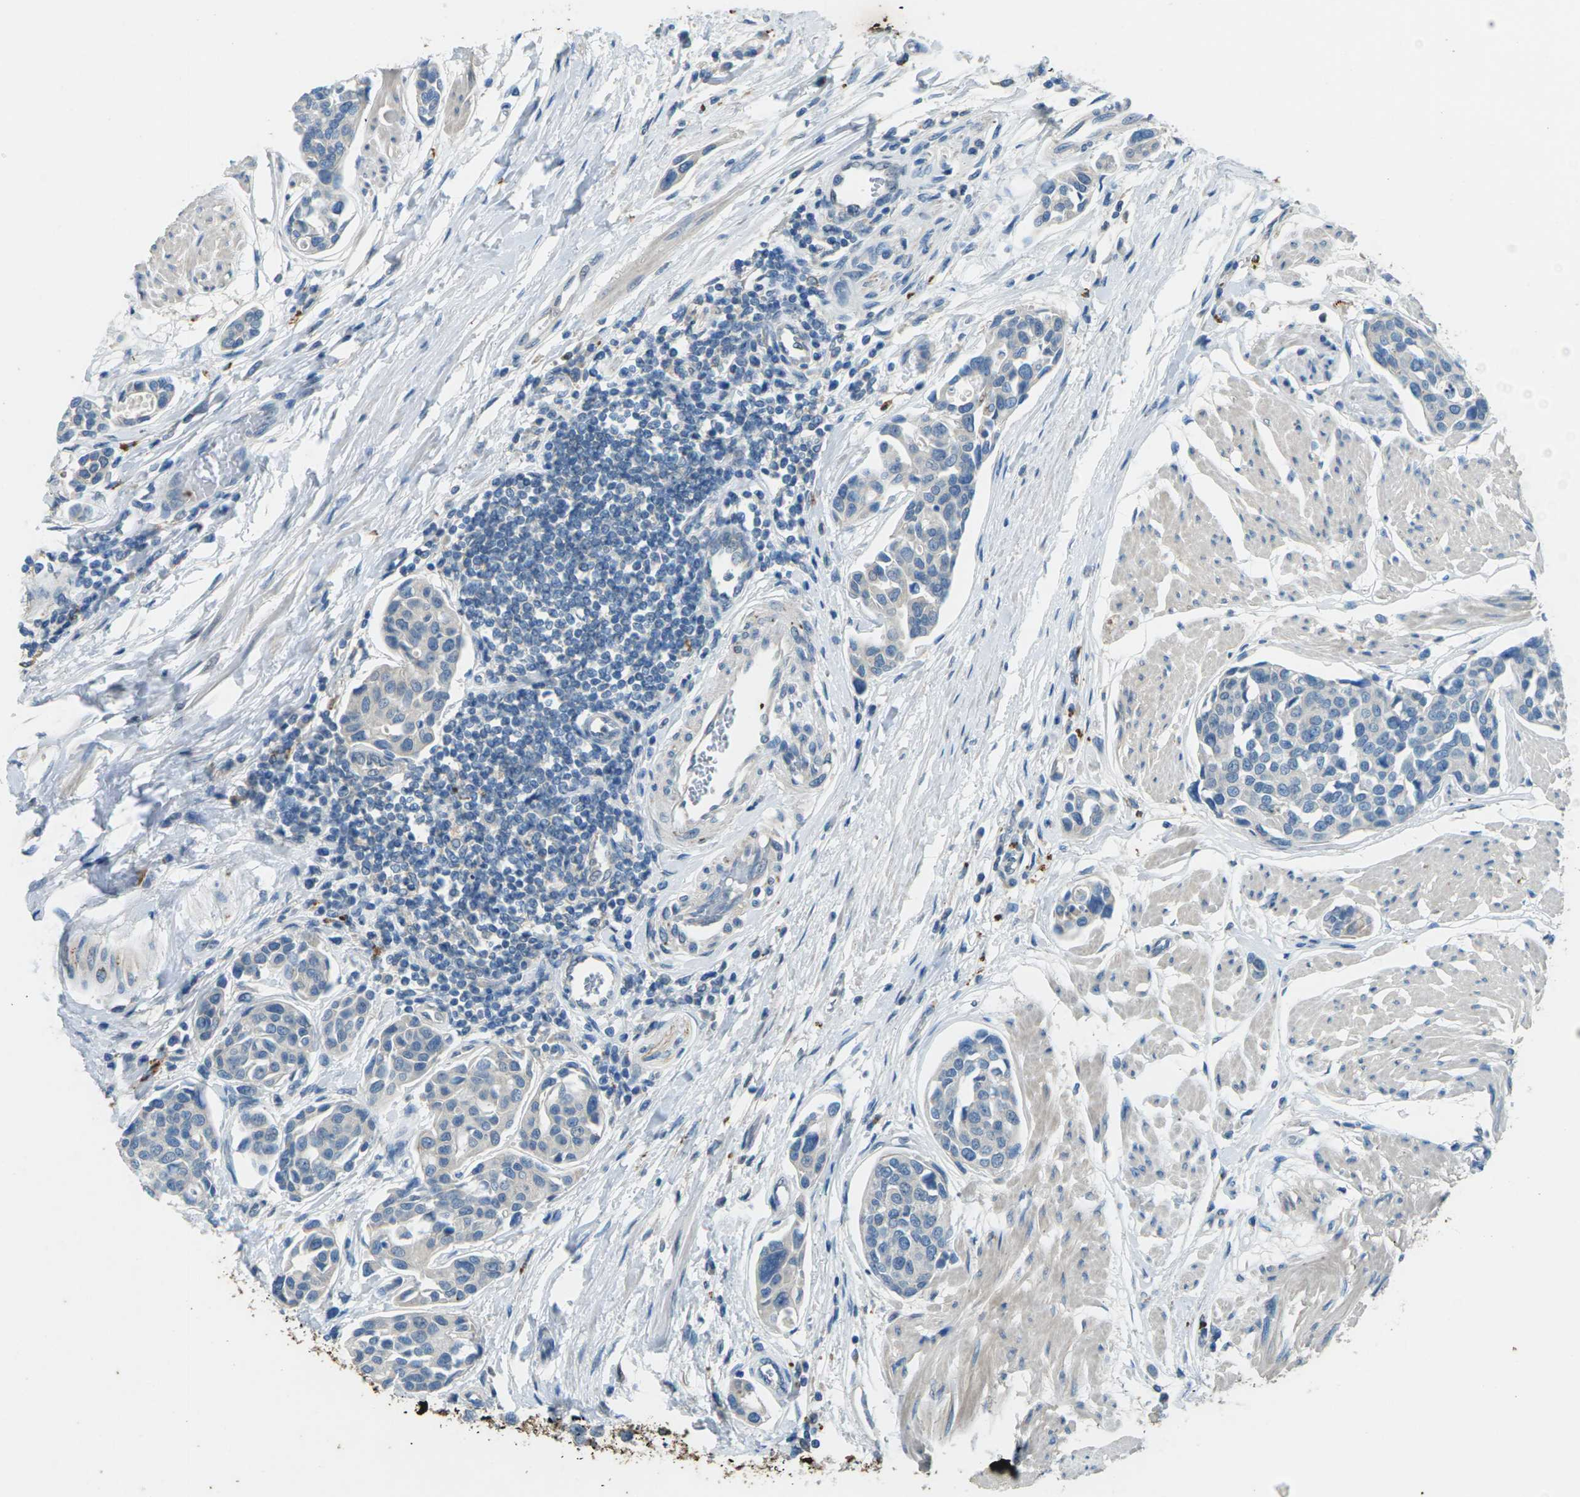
{"staining": {"intensity": "weak", "quantity": "<25%", "location": "cytoplasmic/membranous"}, "tissue": "urothelial cancer", "cell_type": "Tumor cells", "image_type": "cancer", "snomed": [{"axis": "morphology", "description": "Urothelial carcinoma, High grade"}, {"axis": "topography", "description": "Urinary bladder"}], "caption": "Immunohistochemical staining of human high-grade urothelial carcinoma exhibits no significant expression in tumor cells. (DAB (3,3'-diaminobenzidine) immunohistochemistry visualized using brightfield microscopy, high magnification).", "gene": "SIGLEC14", "patient": {"sex": "male", "age": 78}}